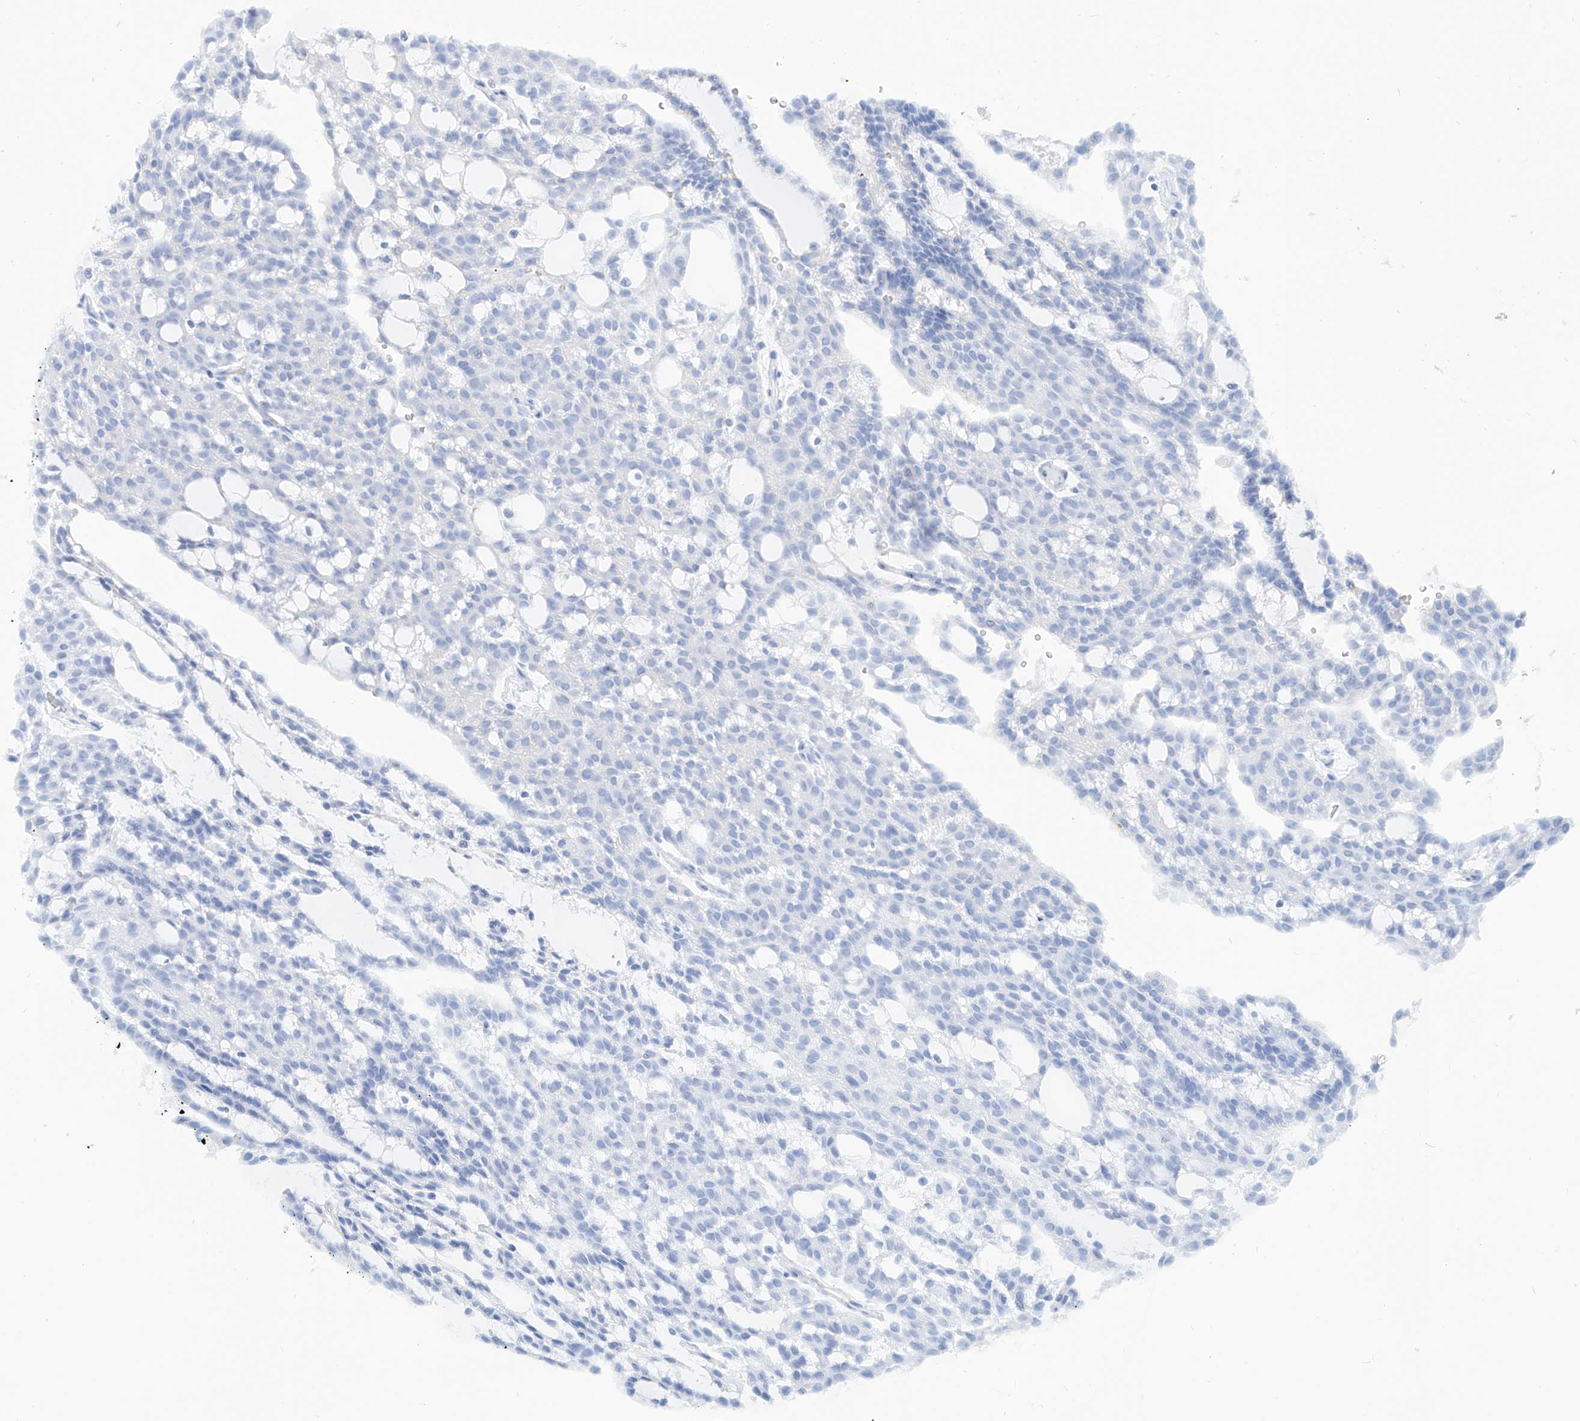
{"staining": {"intensity": "negative", "quantity": "none", "location": "none"}, "tissue": "renal cancer", "cell_type": "Tumor cells", "image_type": "cancer", "snomed": [{"axis": "morphology", "description": "Adenocarcinoma, NOS"}, {"axis": "topography", "description": "Kidney"}], "caption": "IHC histopathology image of neoplastic tissue: renal cancer (adenocarcinoma) stained with DAB exhibits no significant protein positivity in tumor cells. (DAB (3,3'-diaminobenzidine) immunohistochemistry with hematoxylin counter stain).", "gene": "PDXK", "patient": {"sex": "male", "age": 63}}